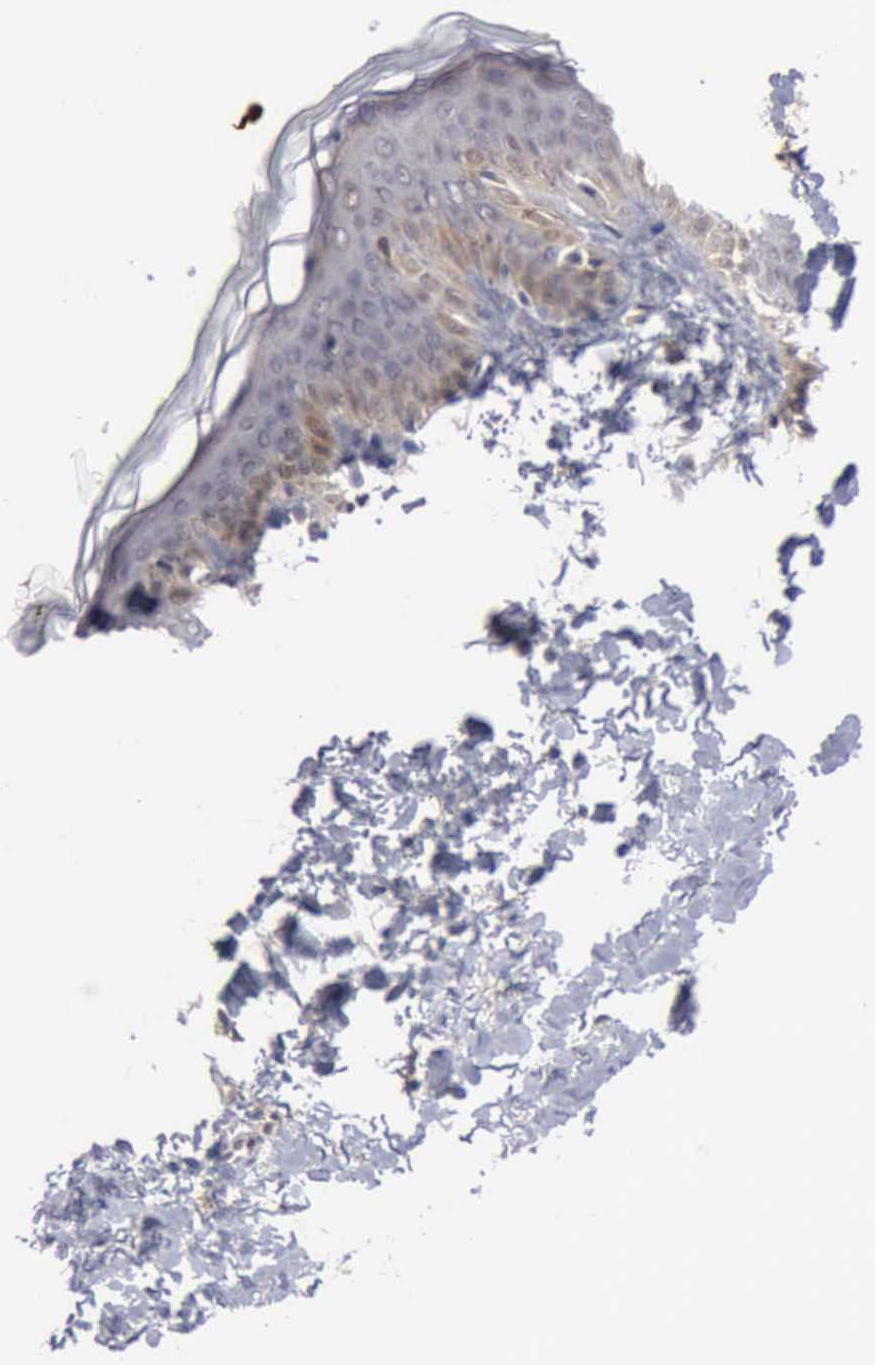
{"staining": {"intensity": "weak", "quantity": "25%-75%", "location": "cytoplasmic/membranous,nuclear"}, "tissue": "skin", "cell_type": "Fibroblasts", "image_type": "normal", "snomed": [{"axis": "morphology", "description": "Normal tissue, NOS"}, {"axis": "topography", "description": "Skin"}], "caption": "Brown immunohistochemical staining in normal human skin reveals weak cytoplasmic/membranous,nuclear positivity in approximately 25%-75% of fibroblasts. (Brightfield microscopy of DAB IHC at high magnification).", "gene": "PTGR2", "patient": {"sex": "female", "age": 4}}